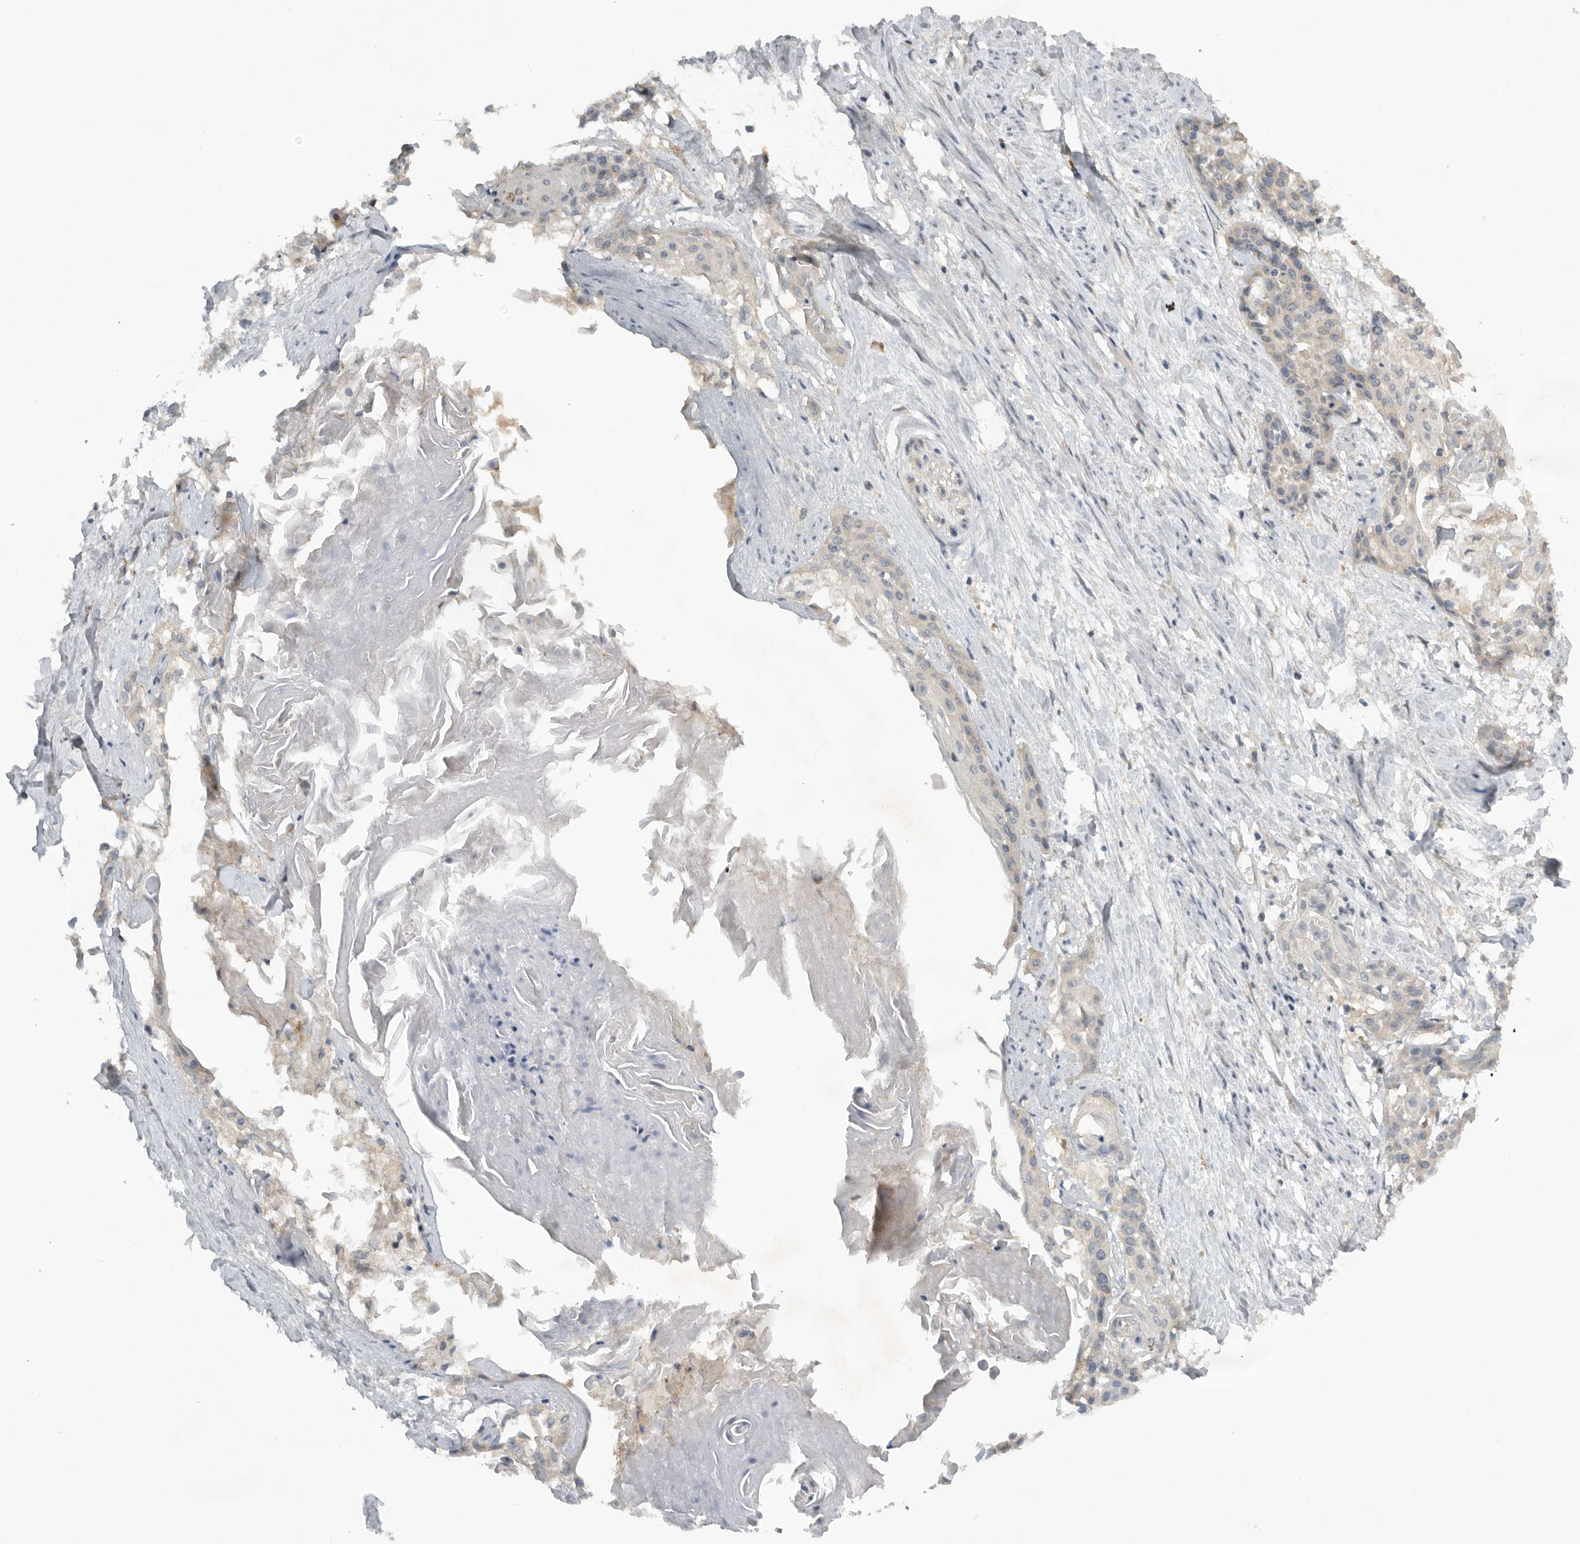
{"staining": {"intensity": "weak", "quantity": "<25%", "location": "cytoplasmic/membranous"}, "tissue": "cervical cancer", "cell_type": "Tumor cells", "image_type": "cancer", "snomed": [{"axis": "morphology", "description": "Squamous cell carcinoma, NOS"}, {"axis": "topography", "description": "Cervix"}], "caption": "An immunohistochemistry (IHC) histopathology image of cervical cancer (squamous cell carcinoma) is shown. There is no staining in tumor cells of cervical cancer (squamous cell carcinoma).", "gene": "AASDHPPT", "patient": {"sex": "female", "age": 57}}